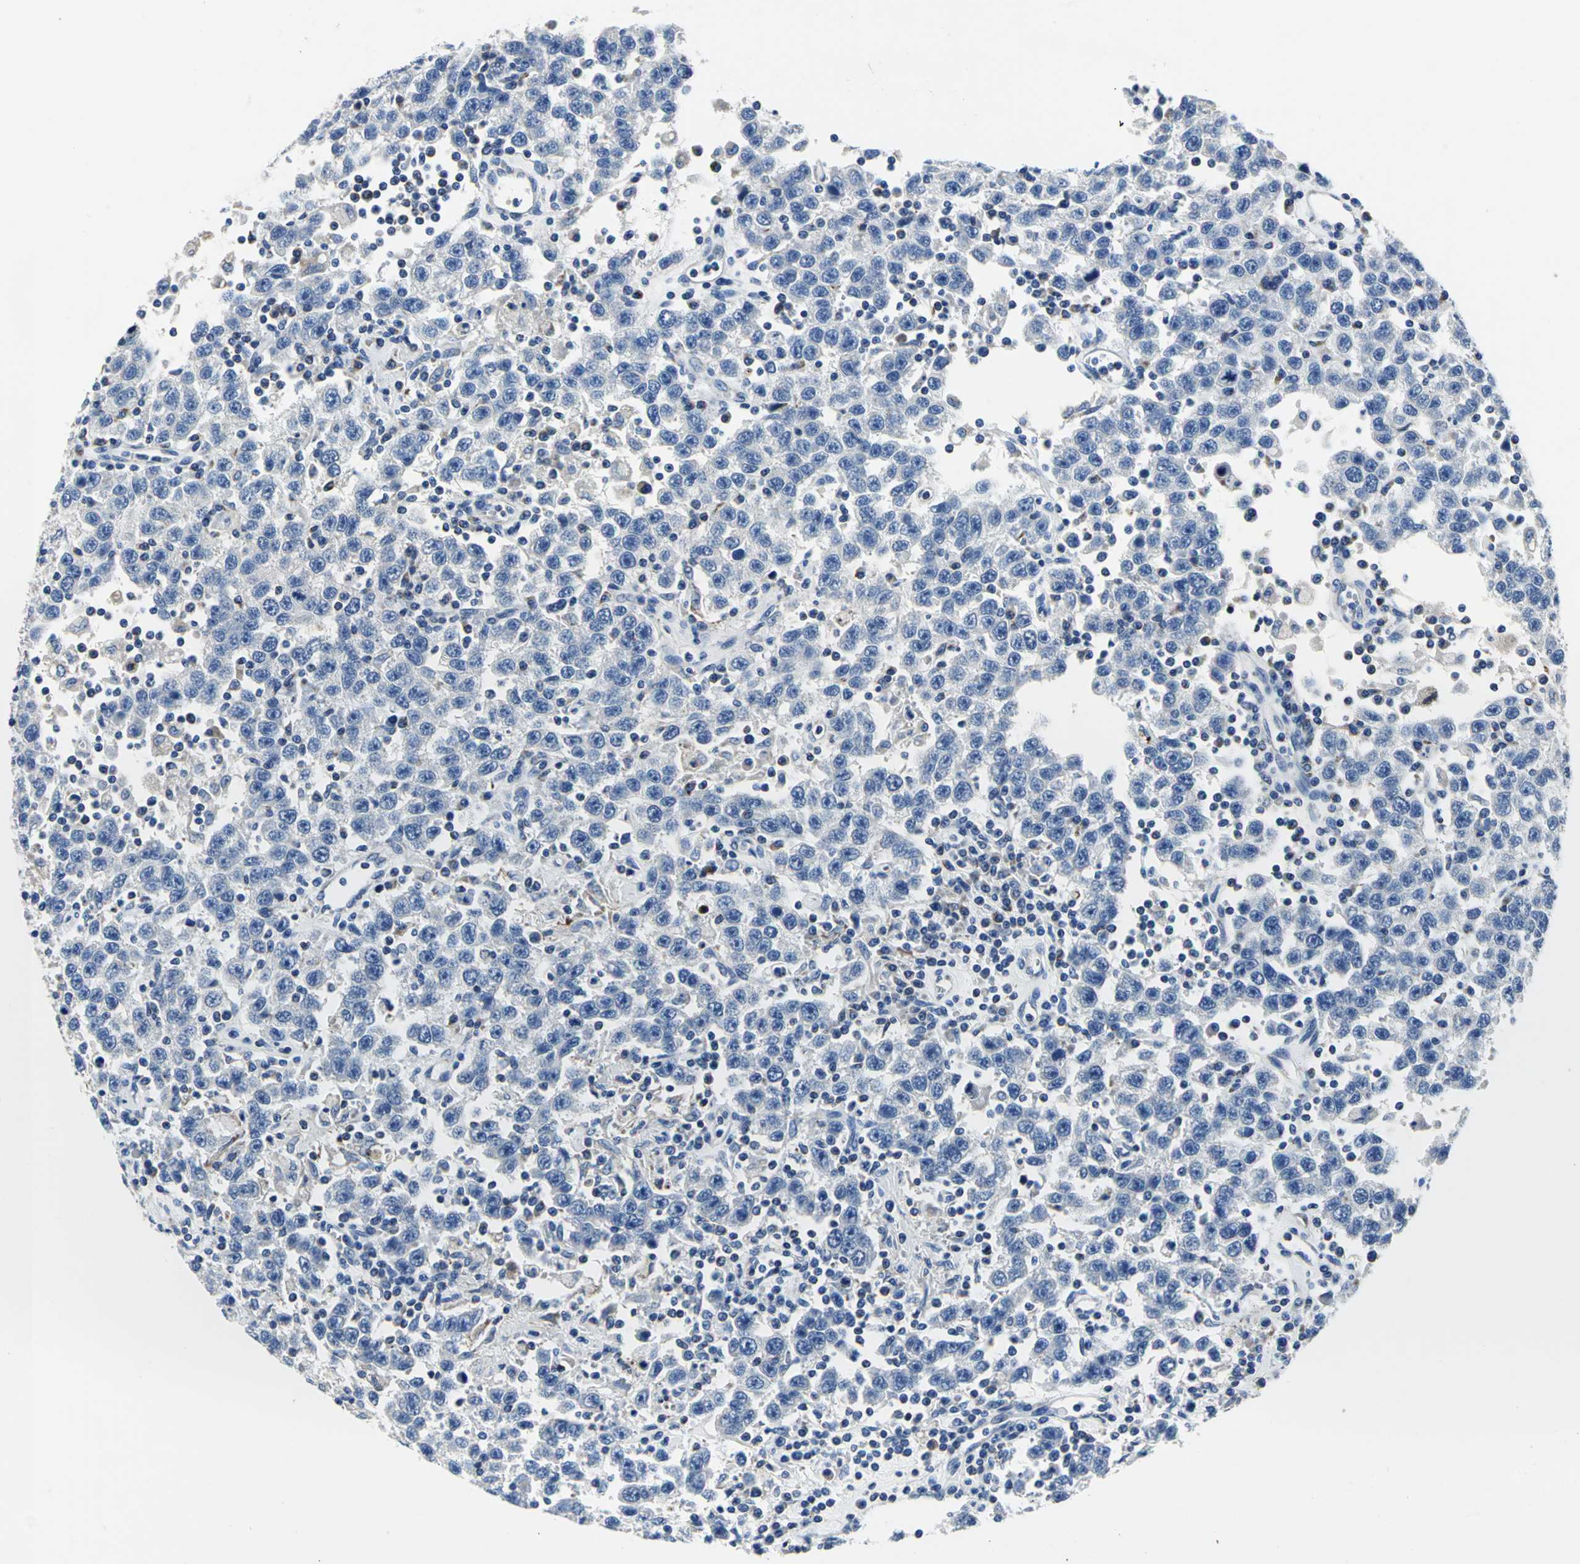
{"staining": {"intensity": "negative", "quantity": "none", "location": "none"}, "tissue": "testis cancer", "cell_type": "Tumor cells", "image_type": "cancer", "snomed": [{"axis": "morphology", "description": "Seminoma, NOS"}, {"axis": "topography", "description": "Testis"}], "caption": "A histopathology image of testis cancer stained for a protein displays no brown staining in tumor cells.", "gene": "IFI6", "patient": {"sex": "male", "age": 41}}